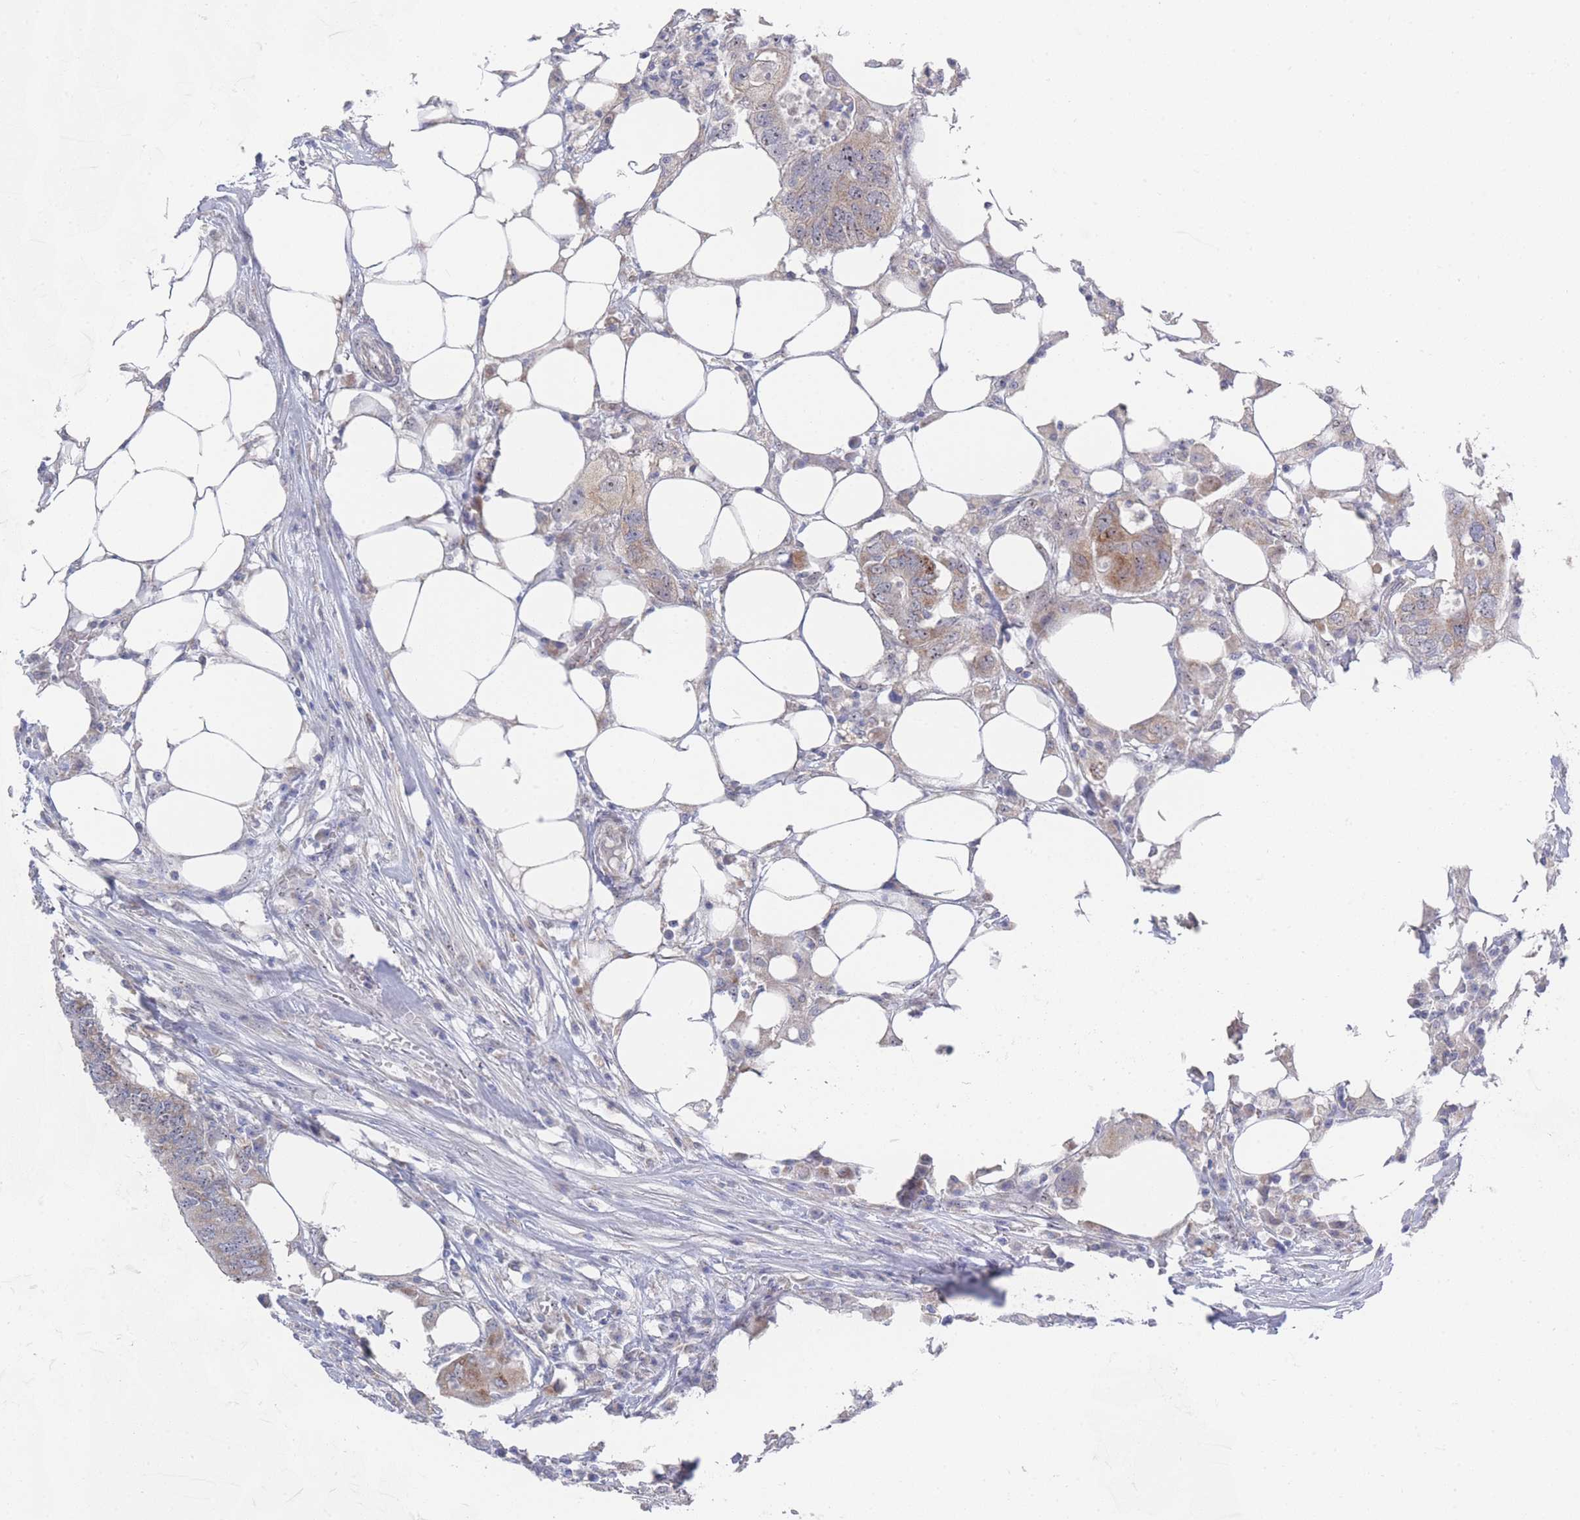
{"staining": {"intensity": "moderate", "quantity": ">75%", "location": "cytoplasmic/membranous,nuclear"}, "tissue": "colorectal cancer", "cell_type": "Tumor cells", "image_type": "cancer", "snomed": [{"axis": "morphology", "description": "Adenocarcinoma, NOS"}, {"axis": "topography", "description": "Colon"}], "caption": "Protein expression analysis of human colorectal adenocarcinoma reveals moderate cytoplasmic/membranous and nuclear positivity in approximately >75% of tumor cells.", "gene": "ZNF142", "patient": {"sex": "male", "age": 71}}